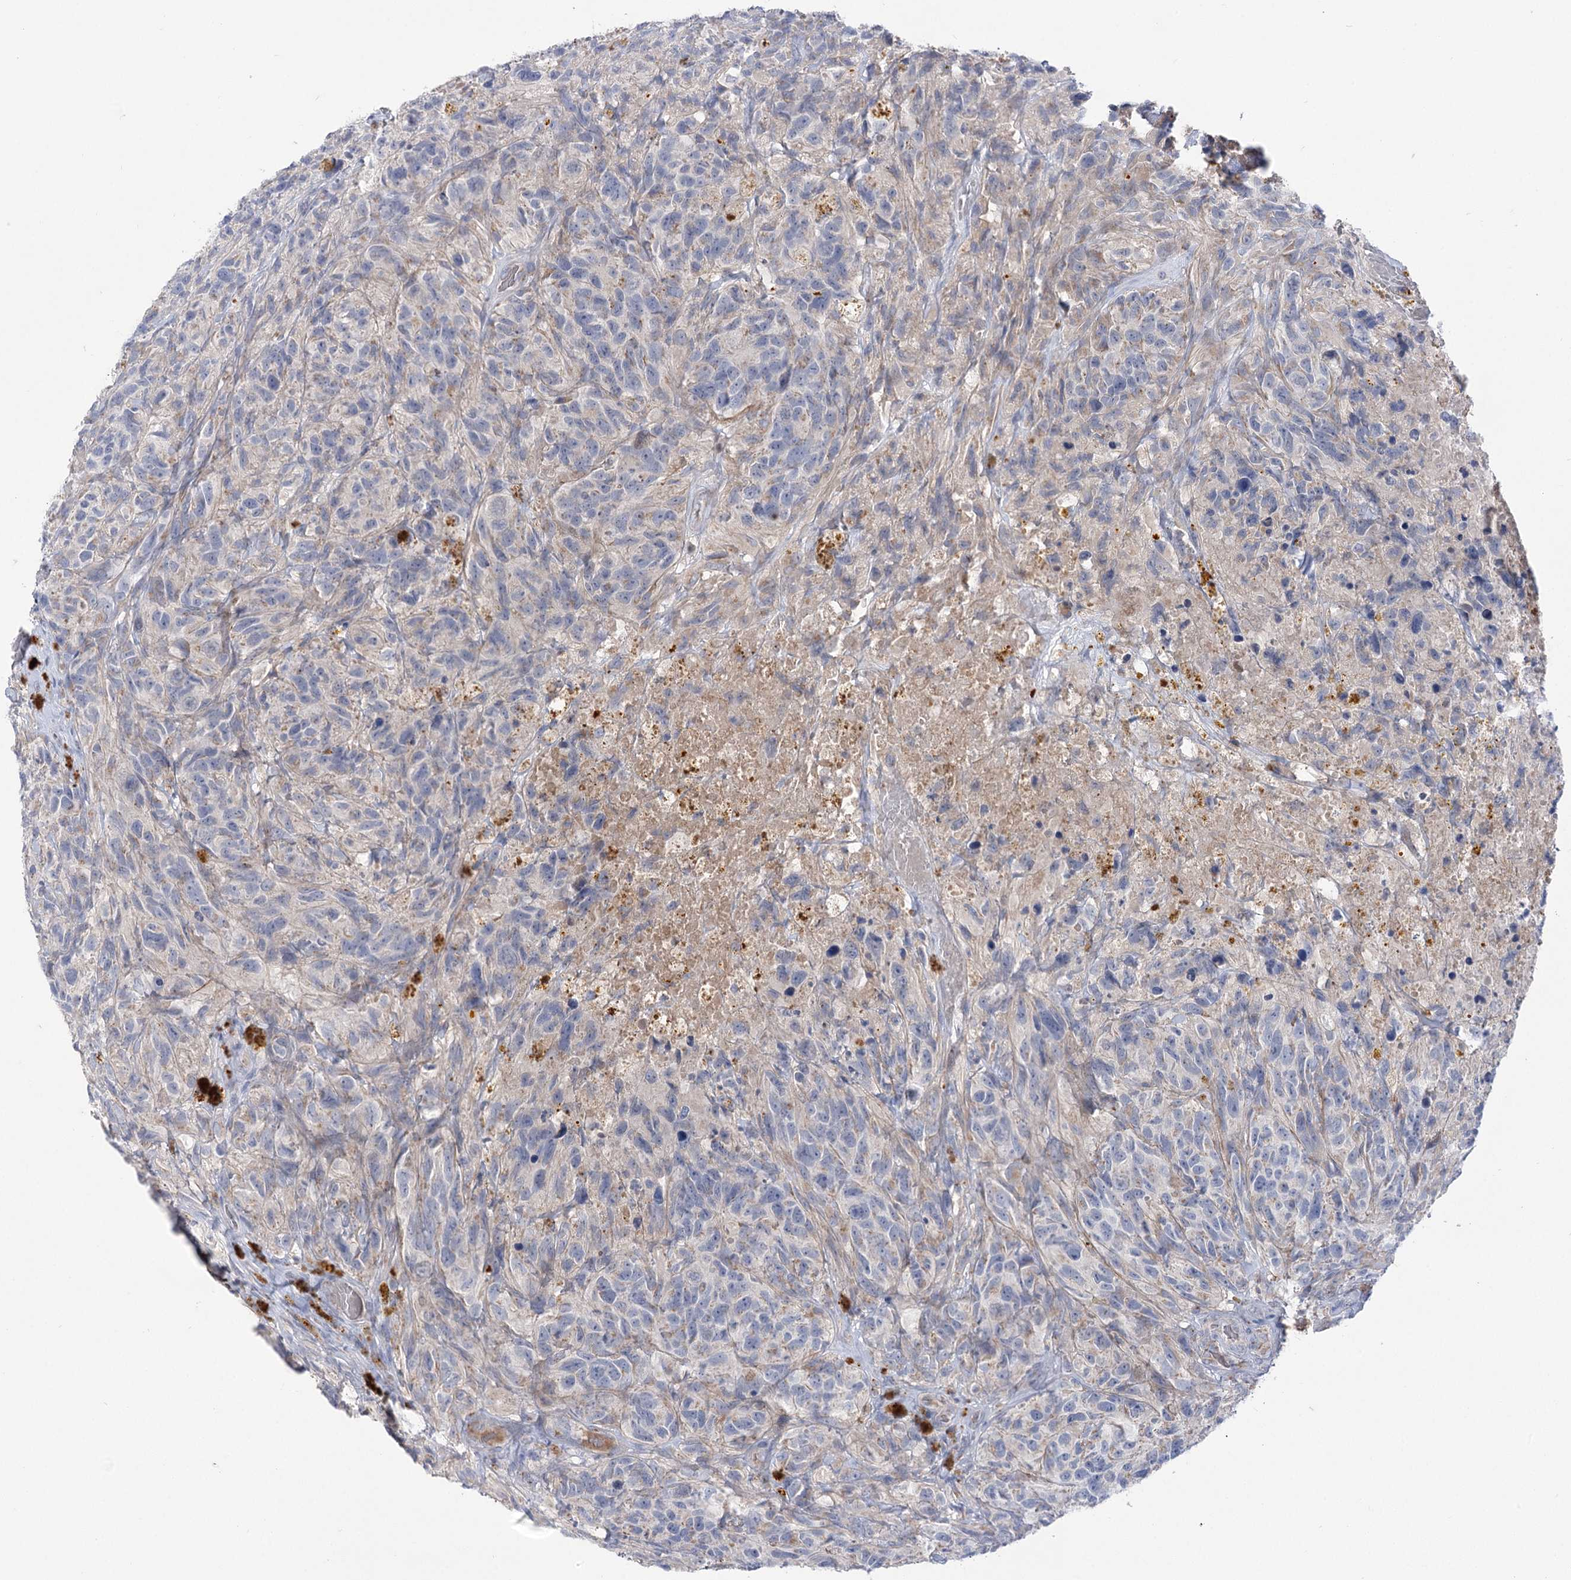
{"staining": {"intensity": "negative", "quantity": "none", "location": "none"}, "tissue": "glioma", "cell_type": "Tumor cells", "image_type": "cancer", "snomed": [{"axis": "morphology", "description": "Glioma, malignant, High grade"}, {"axis": "topography", "description": "Brain"}], "caption": "The image reveals no significant expression in tumor cells of malignant high-grade glioma. (Stains: DAB (3,3'-diaminobenzidine) immunohistochemistry (IHC) with hematoxylin counter stain, Microscopy: brightfield microscopy at high magnification).", "gene": "GBF1", "patient": {"sex": "male", "age": 69}}